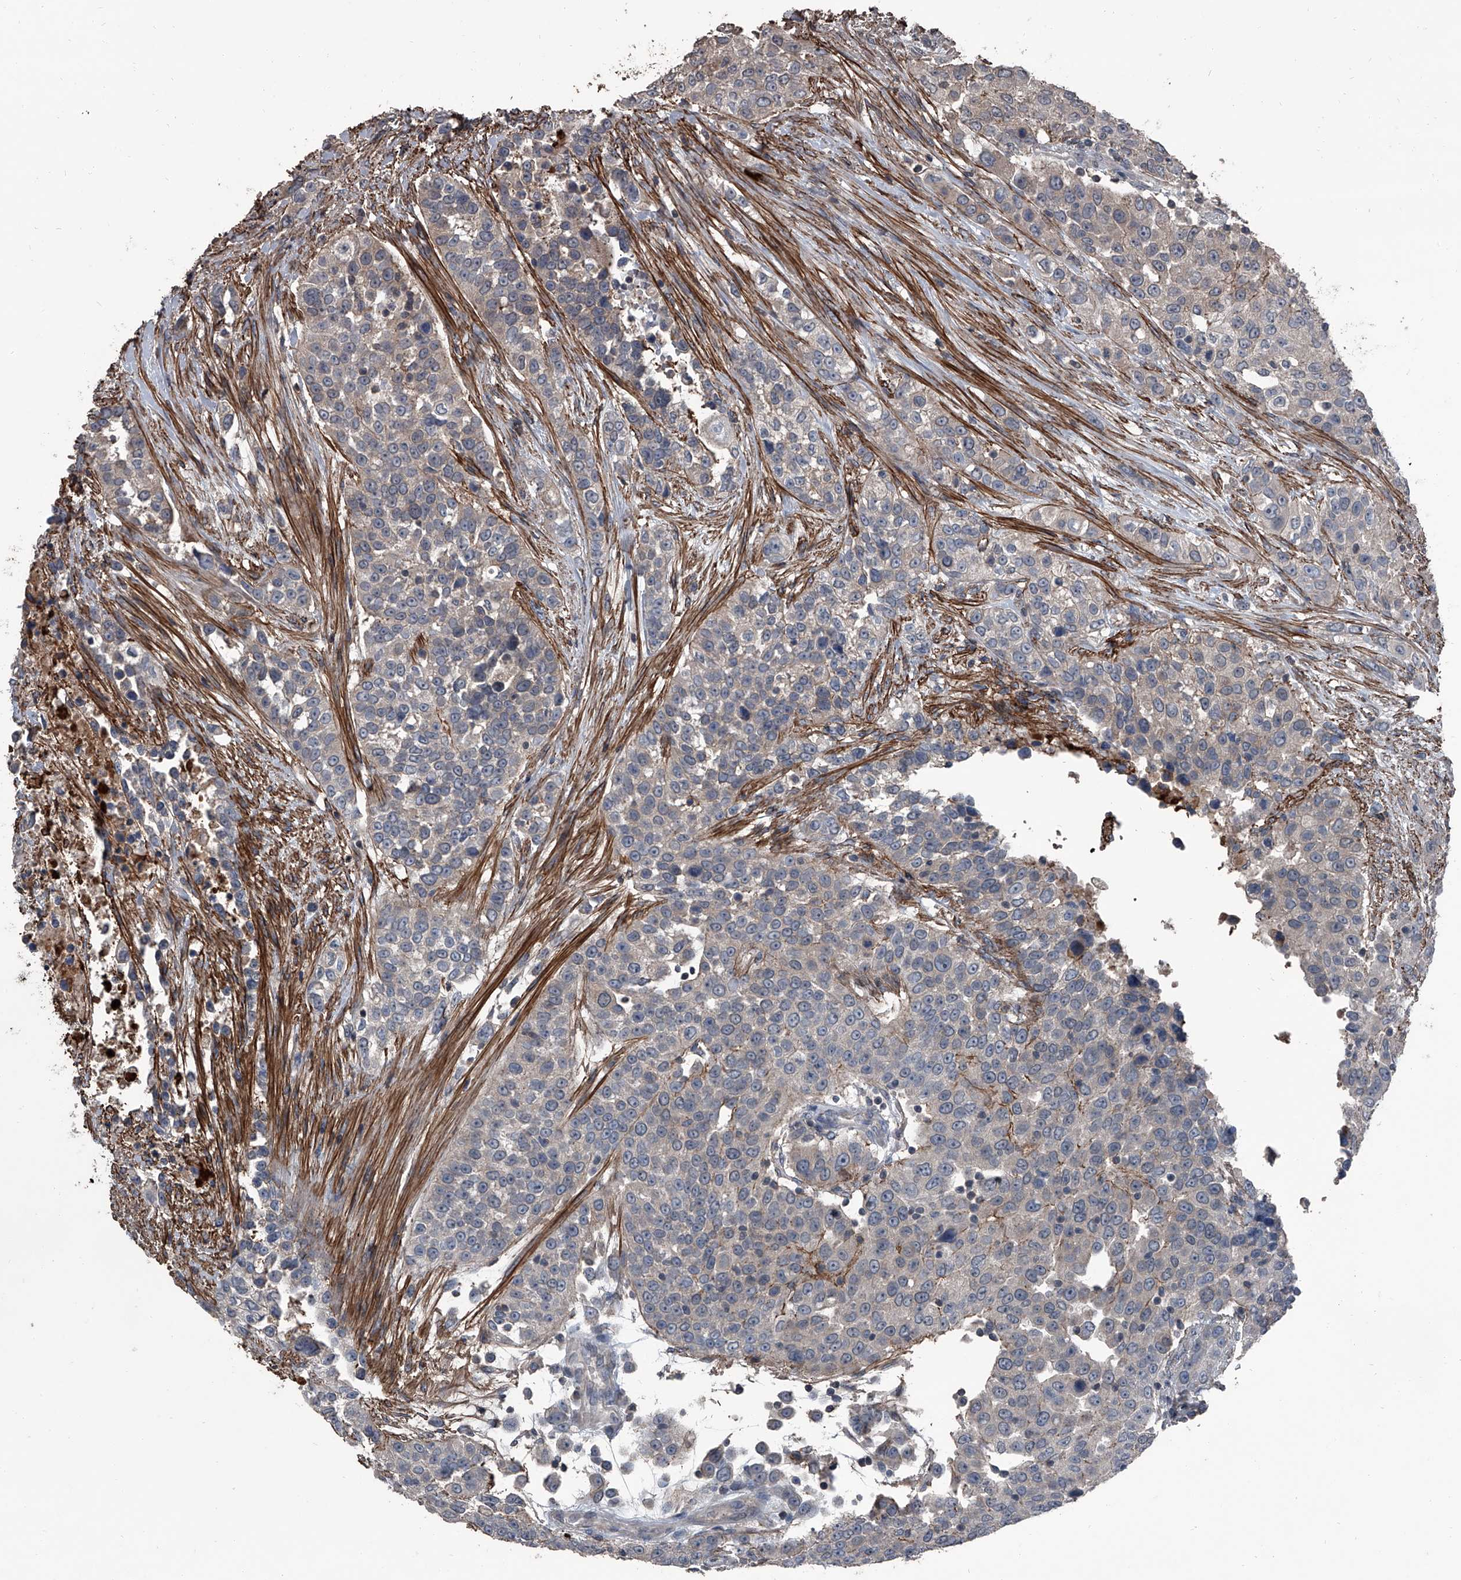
{"staining": {"intensity": "weak", "quantity": "<25%", "location": "cytoplasmic/membranous"}, "tissue": "urothelial cancer", "cell_type": "Tumor cells", "image_type": "cancer", "snomed": [{"axis": "morphology", "description": "Urothelial carcinoma, High grade"}, {"axis": "topography", "description": "Urinary bladder"}], "caption": "Histopathology image shows no protein positivity in tumor cells of high-grade urothelial carcinoma tissue.", "gene": "OARD1", "patient": {"sex": "female", "age": 80}}